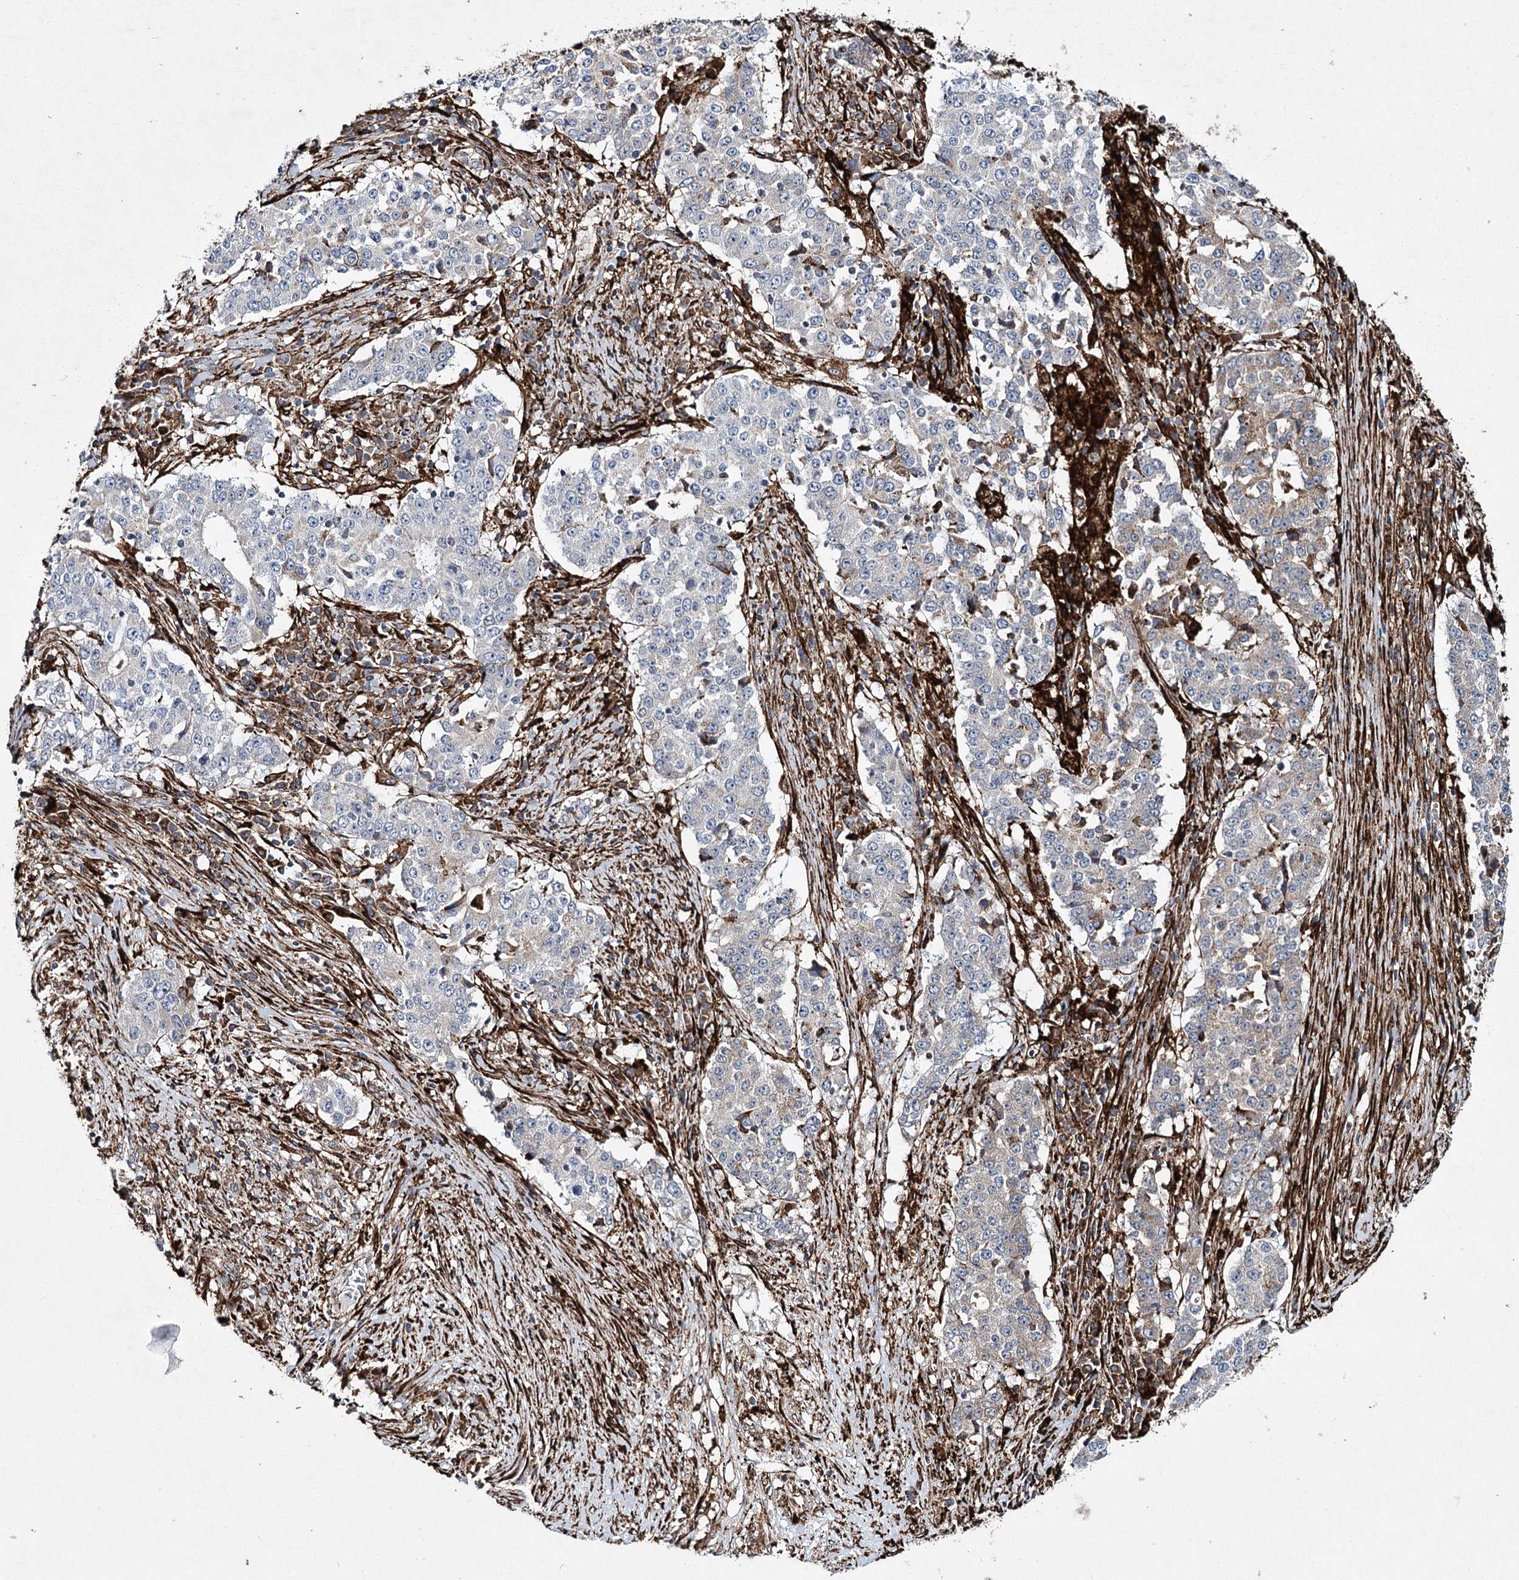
{"staining": {"intensity": "negative", "quantity": "none", "location": "none"}, "tissue": "stomach cancer", "cell_type": "Tumor cells", "image_type": "cancer", "snomed": [{"axis": "morphology", "description": "Adenocarcinoma, NOS"}, {"axis": "topography", "description": "Stomach"}], "caption": "IHC micrograph of neoplastic tissue: adenocarcinoma (stomach) stained with DAB shows no significant protein expression in tumor cells.", "gene": "DCUN1D4", "patient": {"sex": "male", "age": 59}}